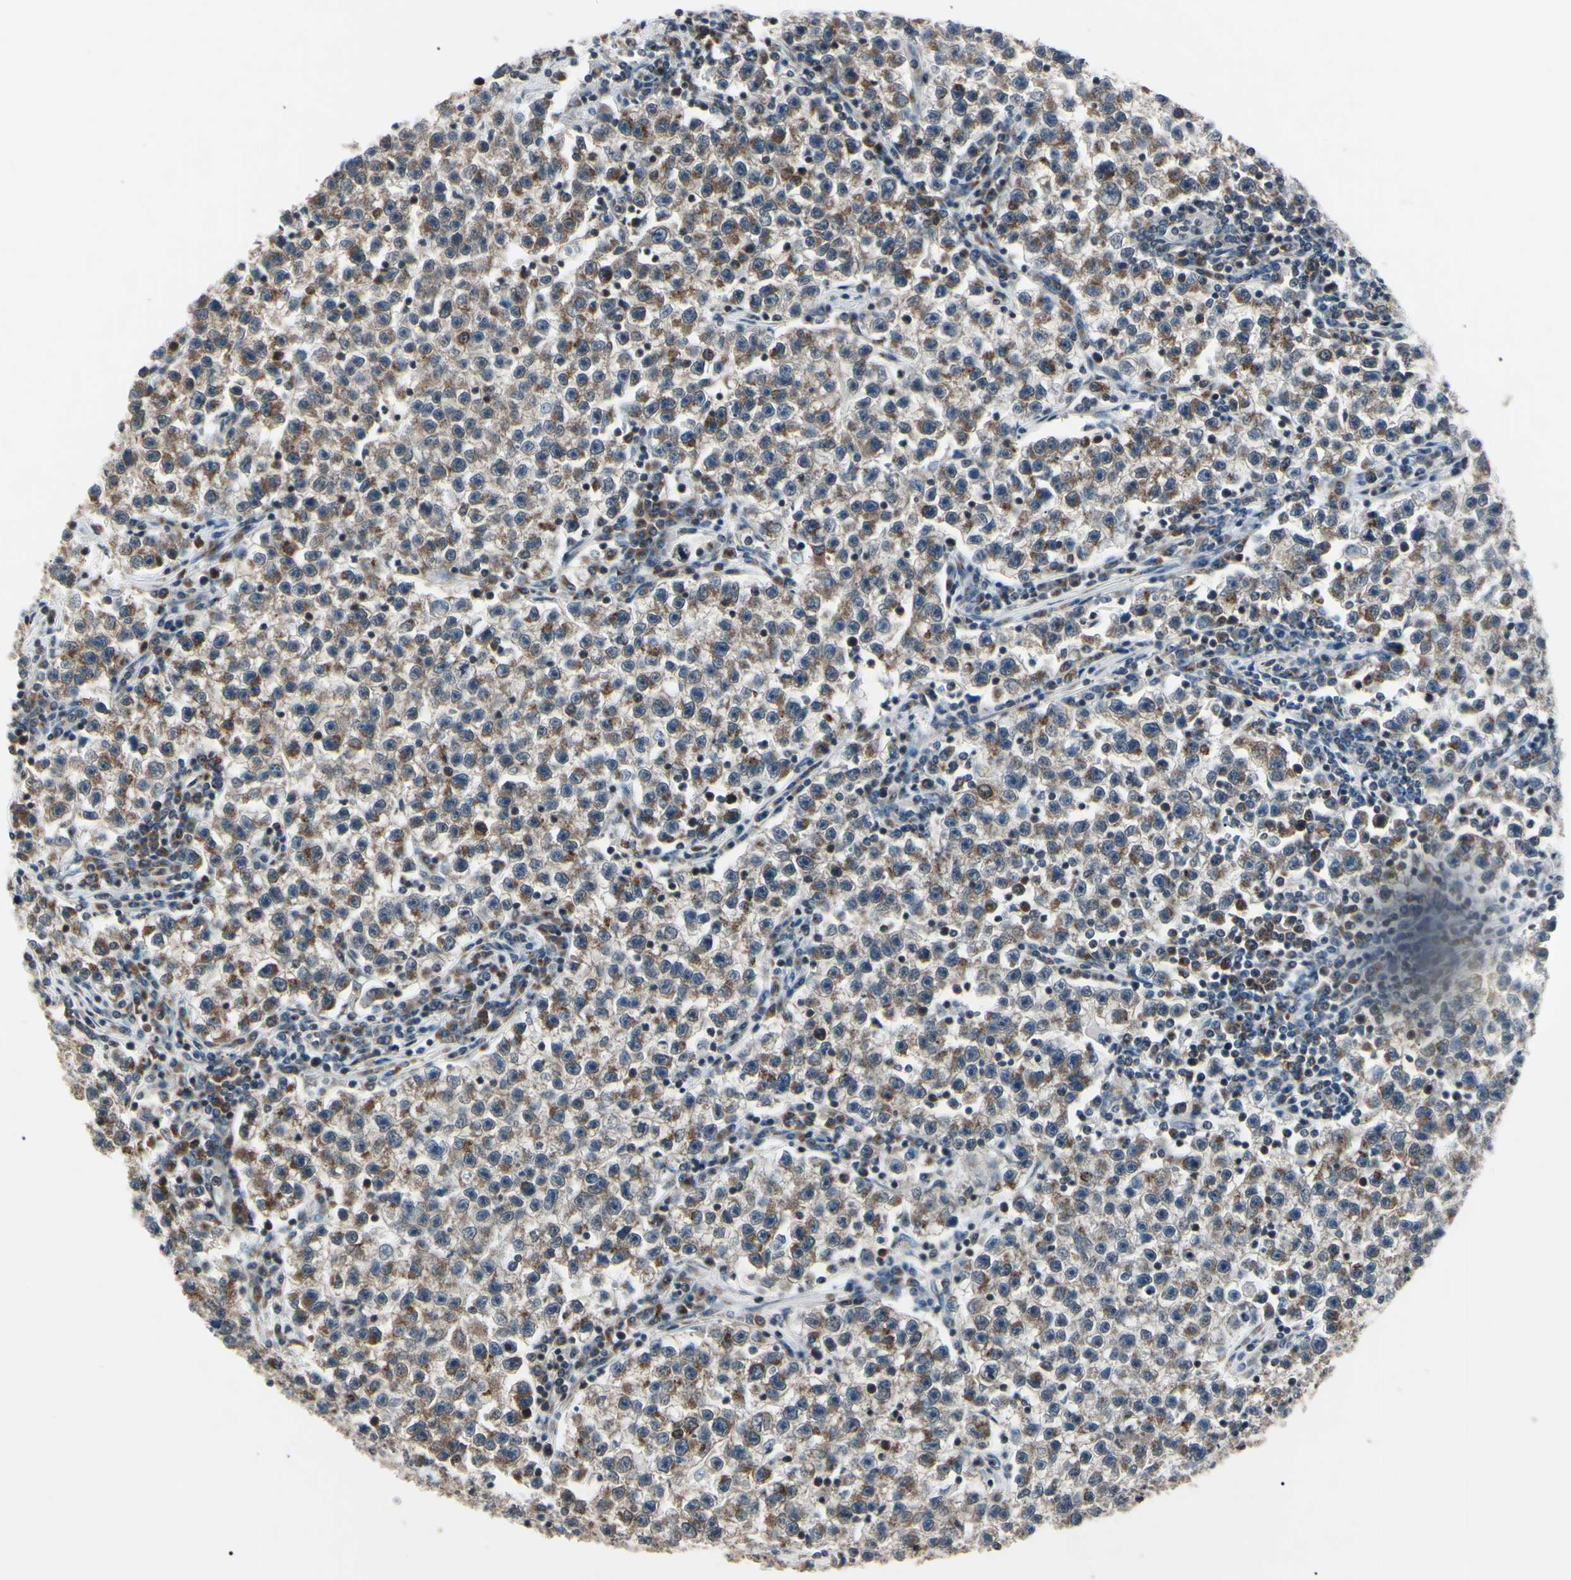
{"staining": {"intensity": "moderate", "quantity": "25%-75%", "location": "cytoplasmic/membranous"}, "tissue": "testis cancer", "cell_type": "Tumor cells", "image_type": "cancer", "snomed": [{"axis": "morphology", "description": "Seminoma, NOS"}, {"axis": "topography", "description": "Testis"}], "caption": "Immunohistochemistry (IHC) image of neoplastic tissue: testis cancer (seminoma) stained using immunohistochemistry (IHC) displays medium levels of moderate protein expression localized specifically in the cytoplasmic/membranous of tumor cells, appearing as a cytoplasmic/membranous brown color.", "gene": "MAPRE1", "patient": {"sex": "male", "age": 22}}